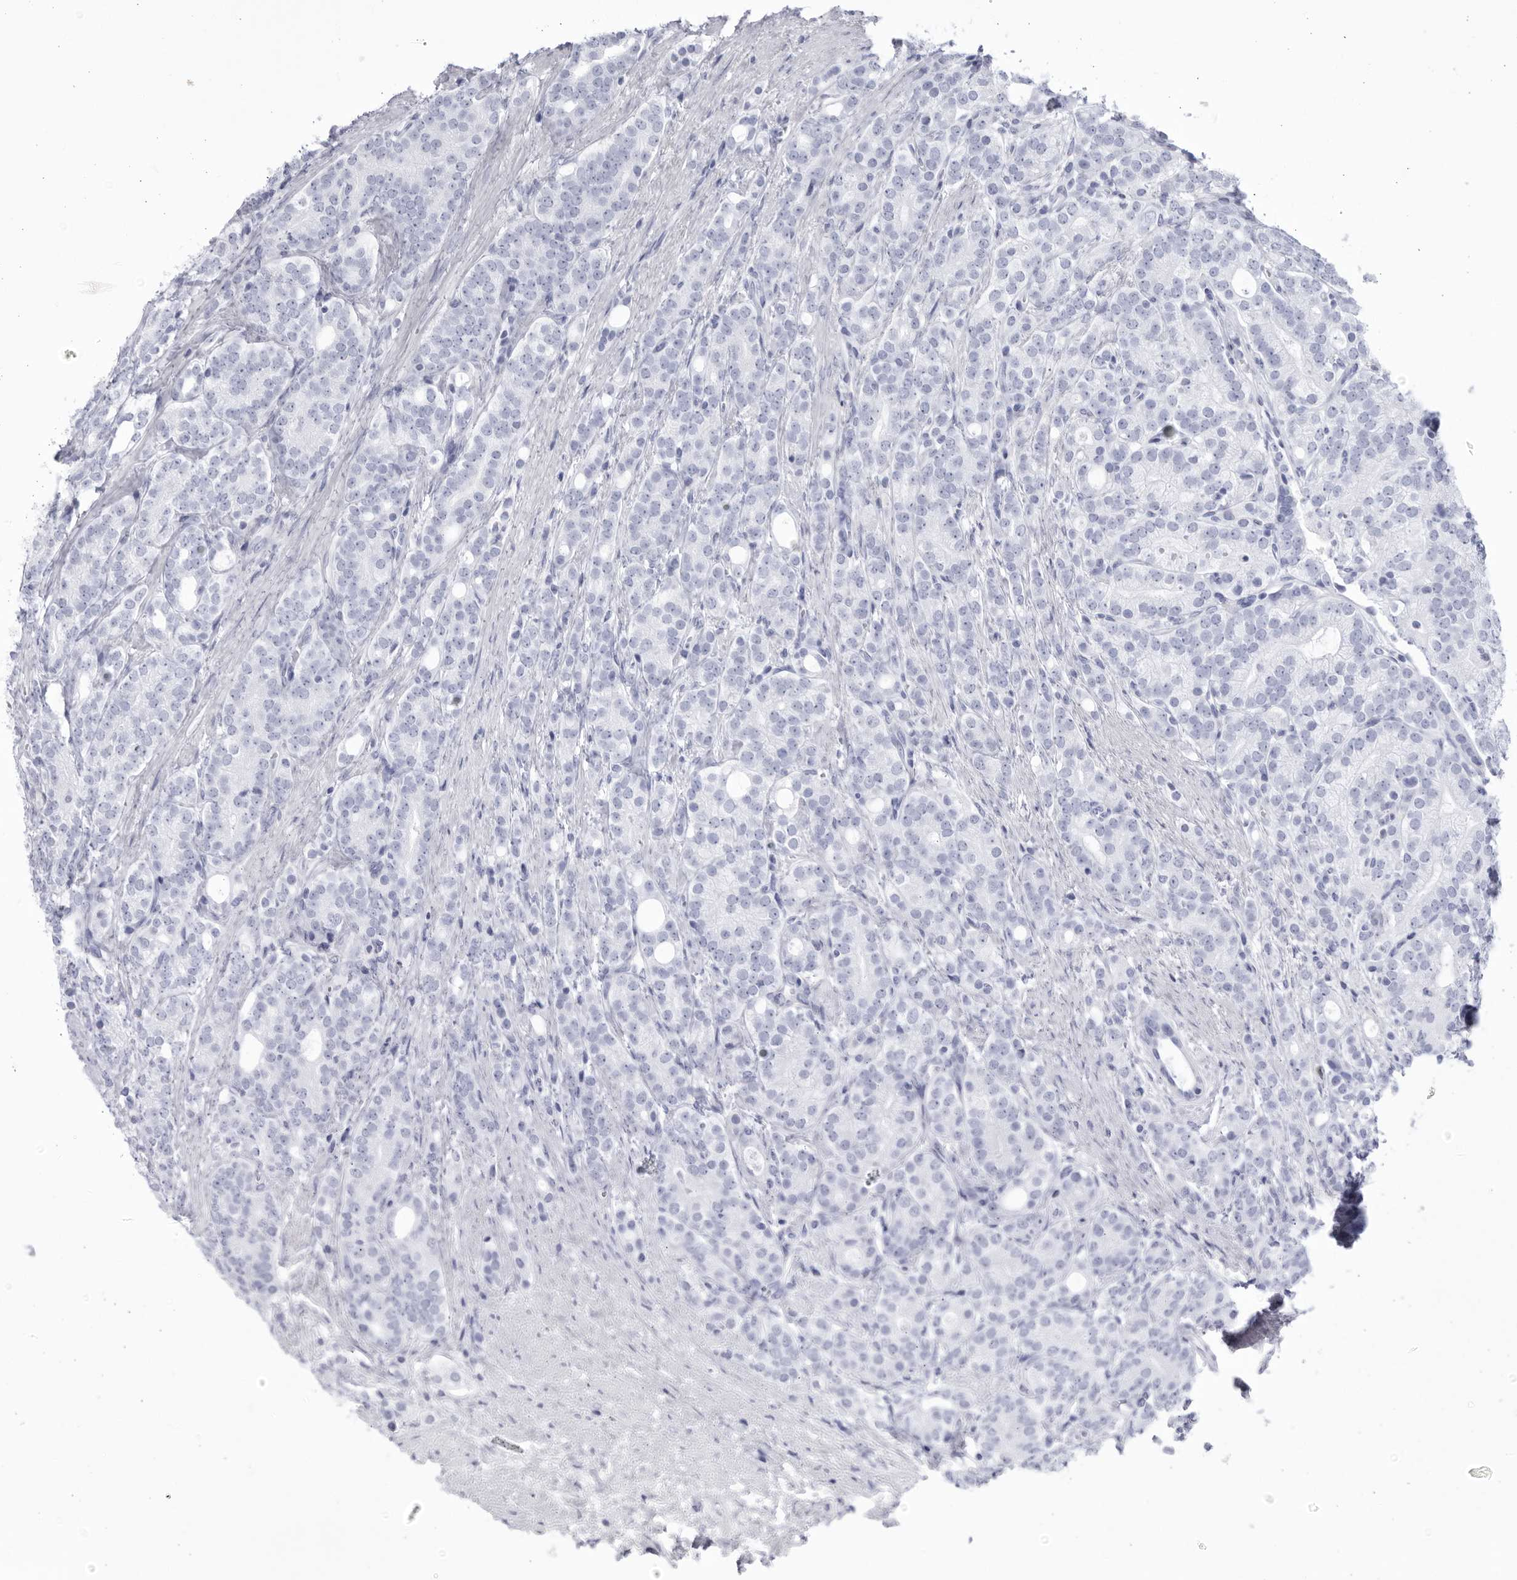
{"staining": {"intensity": "negative", "quantity": "none", "location": "none"}, "tissue": "prostate cancer", "cell_type": "Tumor cells", "image_type": "cancer", "snomed": [{"axis": "morphology", "description": "Adenocarcinoma, High grade"}, {"axis": "topography", "description": "Prostate"}], "caption": "Immunohistochemistry (IHC) histopathology image of human prostate adenocarcinoma (high-grade) stained for a protein (brown), which reveals no staining in tumor cells.", "gene": "CCDC181", "patient": {"sex": "male", "age": 57}}